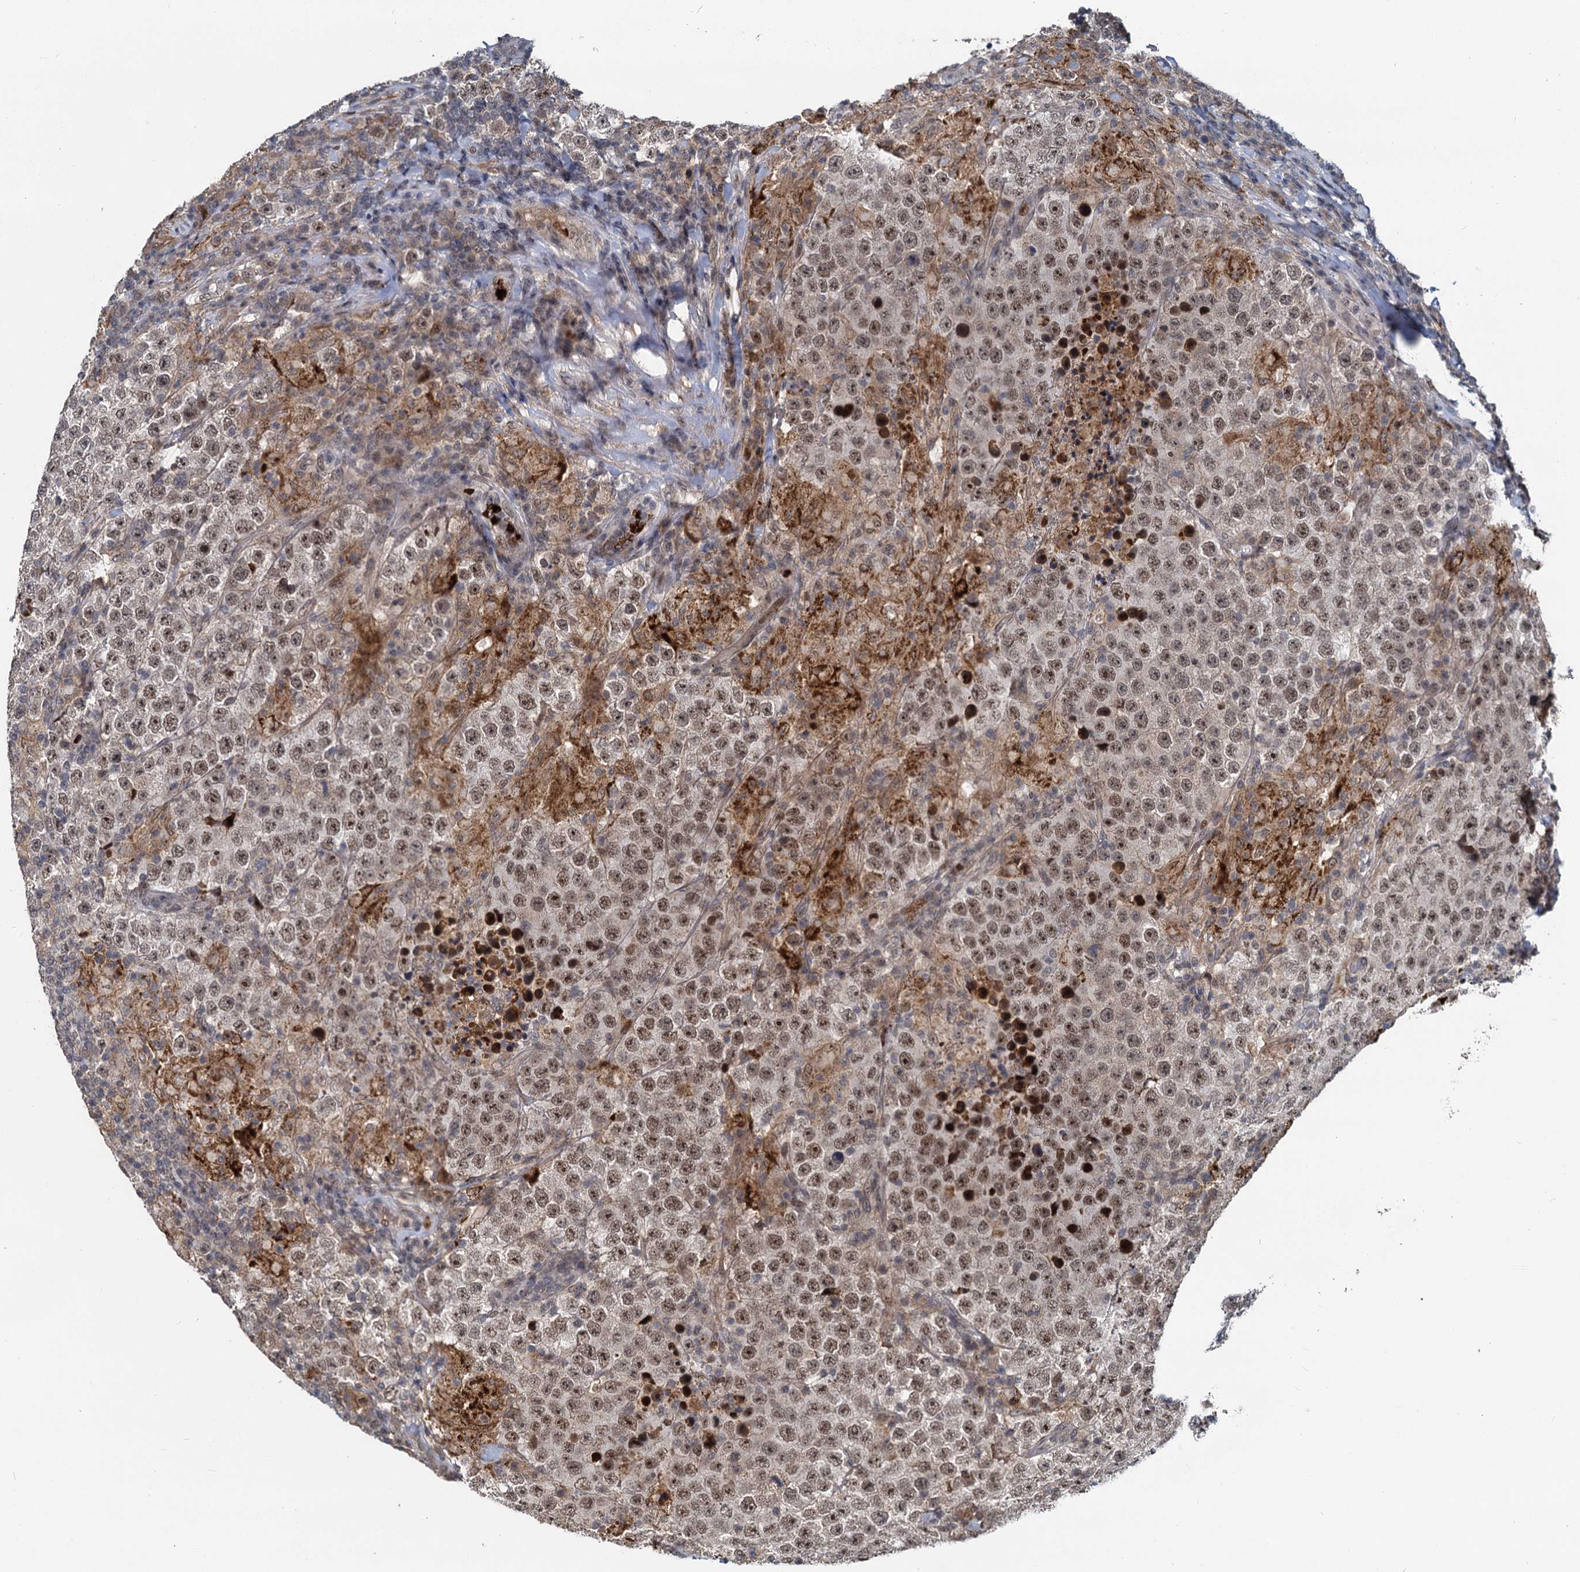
{"staining": {"intensity": "moderate", "quantity": ">75%", "location": "nuclear"}, "tissue": "testis cancer", "cell_type": "Tumor cells", "image_type": "cancer", "snomed": [{"axis": "morphology", "description": "Normal tissue, NOS"}, {"axis": "morphology", "description": "Urothelial carcinoma, High grade"}, {"axis": "morphology", "description": "Seminoma, NOS"}, {"axis": "morphology", "description": "Carcinoma, Embryonal, NOS"}, {"axis": "topography", "description": "Urinary bladder"}, {"axis": "topography", "description": "Testis"}], "caption": "IHC of human high-grade urothelial carcinoma (testis) demonstrates medium levels of moderate nuclear staining in about >75% of tumor cells.", "gene": "FANCI", "patient": {"sex": "male", "age": 41}}